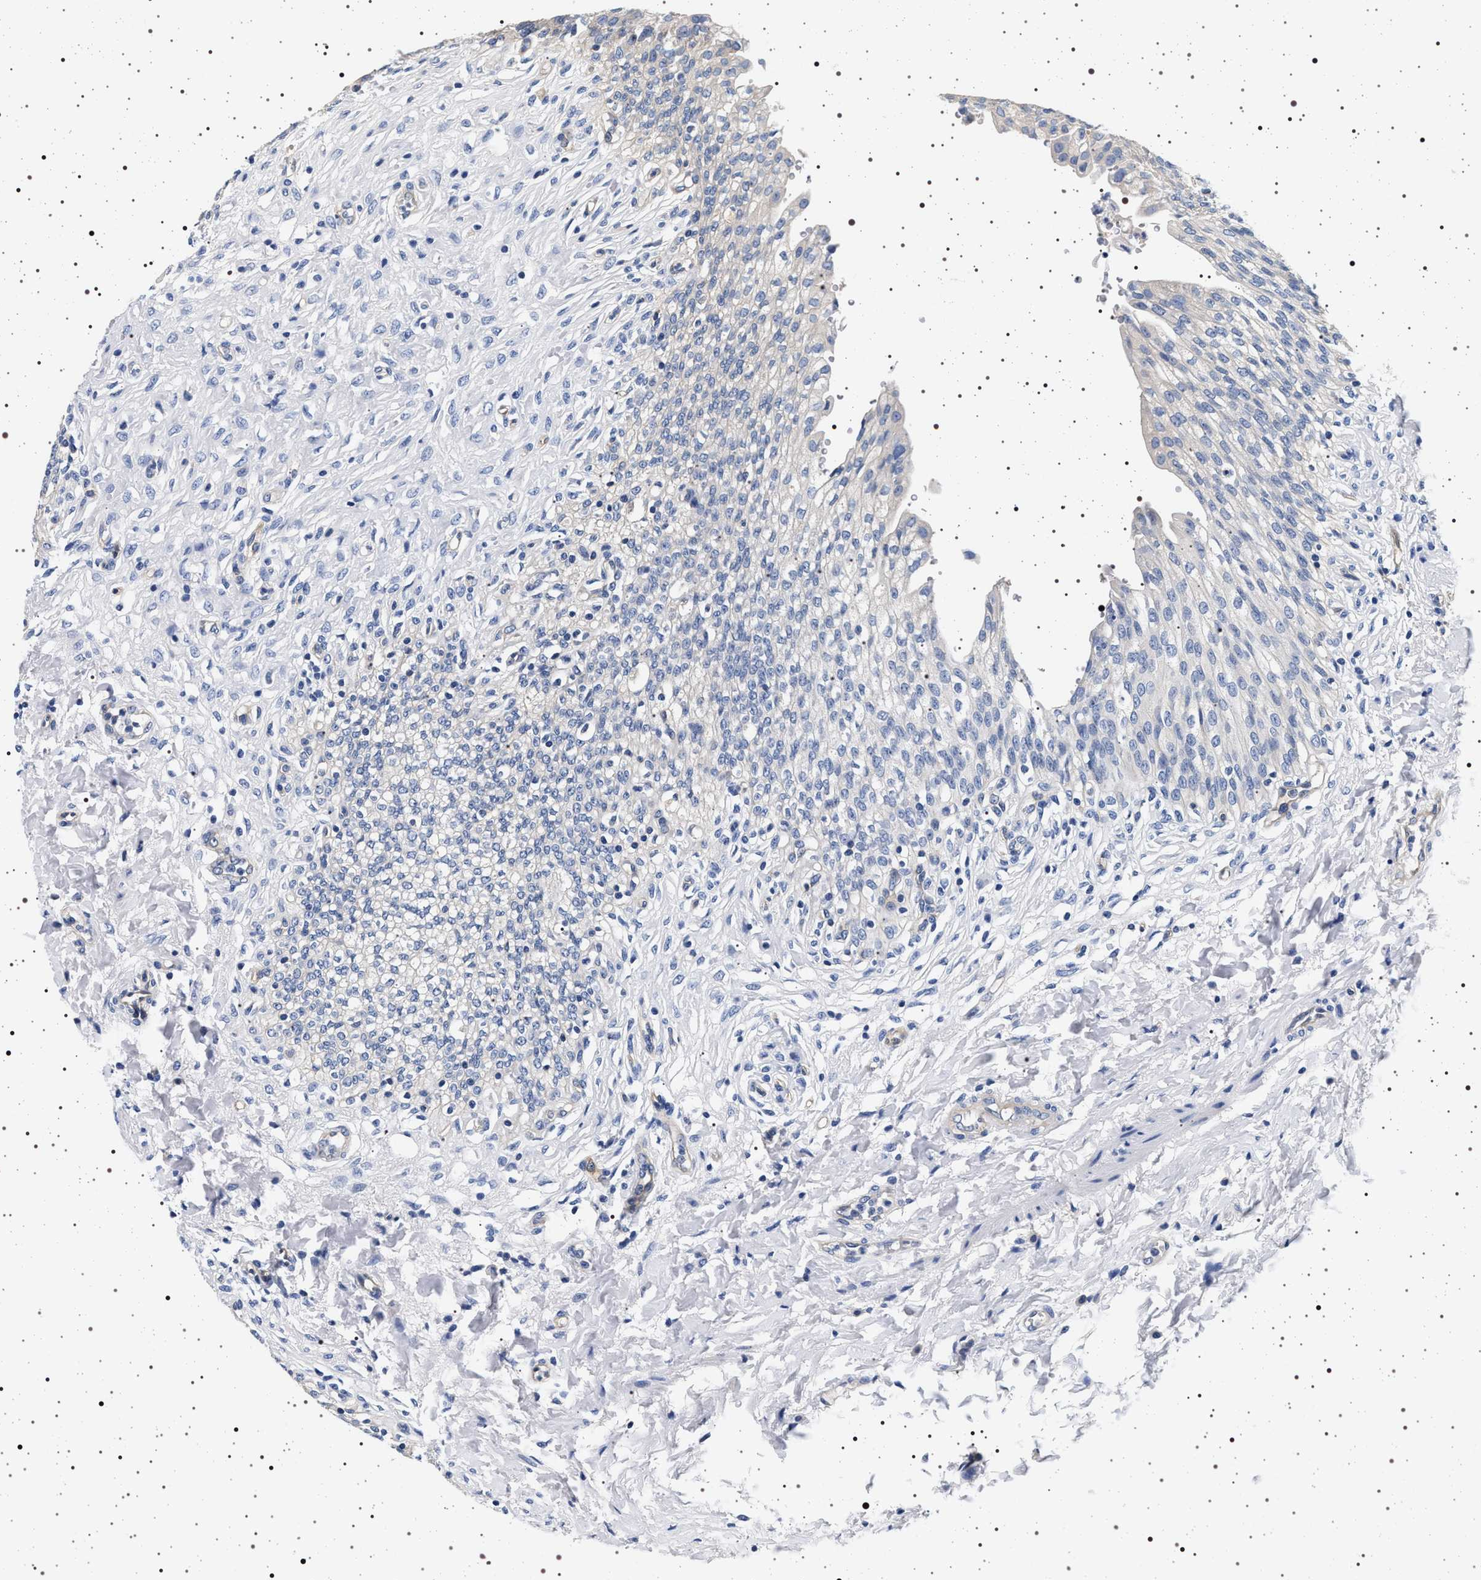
{"staining": {"intensity": "strong", "quantity": "<25%", "location": "cytoplasmic/membranous"}, "tissue": "urinary bladder", "cell_type": "Urothelial cells", "image_type": "normal", "snomed": [{"axis": "morphology", "description": "Urothelial carcinoma, High grade"}, {"axis": "topography", "description": "Urinary bladder"}], "caption": "DAB immunohistochemical staining of unremarkable urinary bladder reveals strong cytoplasmic/membranous protein staining in approximately <25% of urothelial cells.", "gene": "HSD17B1", "patient": {"sex": "male", "age": 46}}